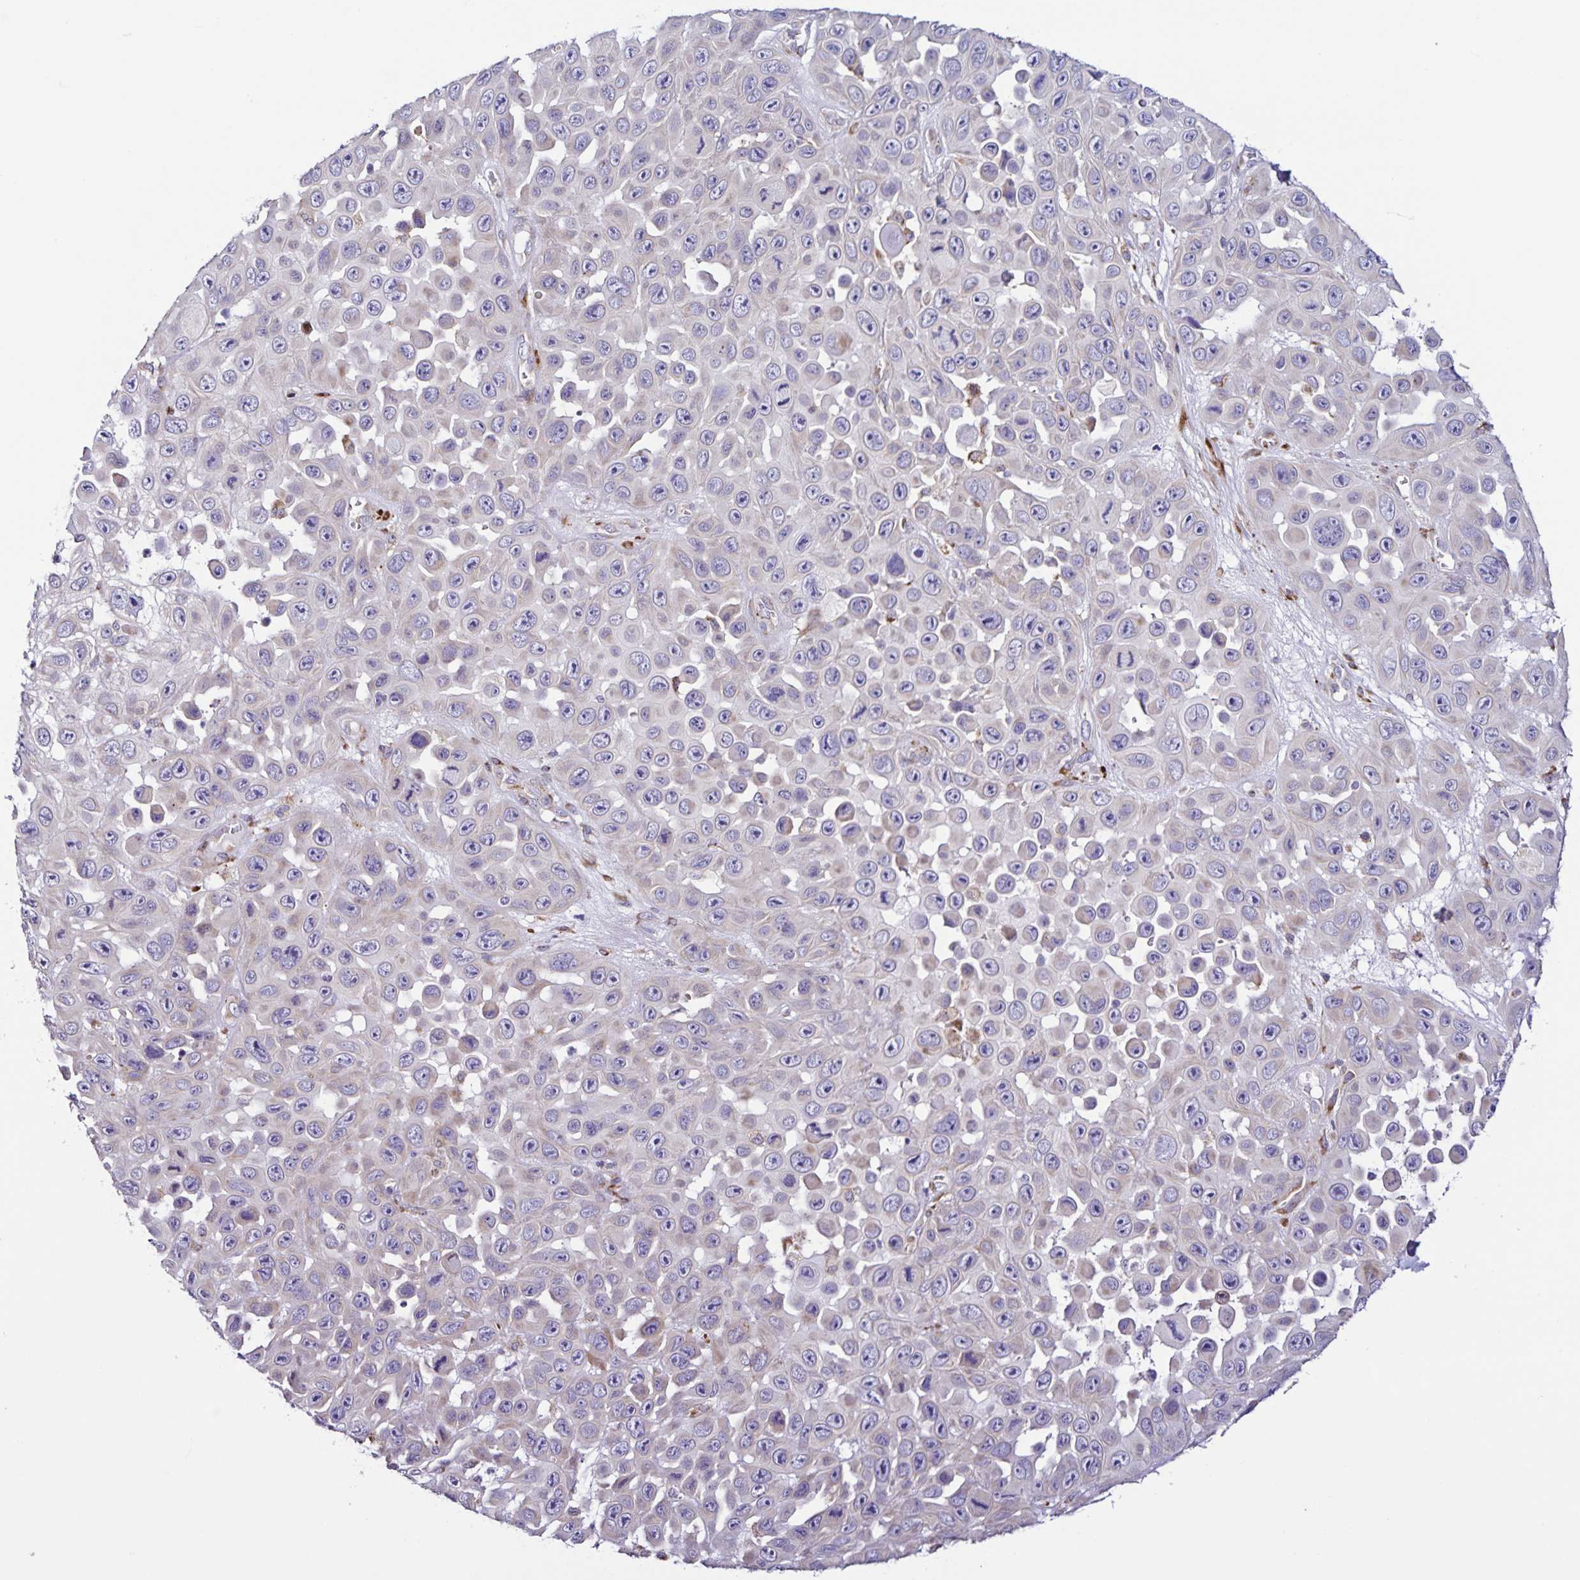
{"staining": {"intensity": "moderate", "quantity": "<25%", "location": "cytoplasmic/membranous"}, "tissue": "skin cancer", "cell_type": "Tumor cells", "image_type": "cancer", "snomed": [{"axis": "morphology", "description": "Squamous cell carcinoma, NOS"}, {"axis": "topography", "description": "Skin"}], "caption": "Squamous cell carcinoma (skin) stained with DAB (3,3'-diaminobenzidine) IHC shows low levels of moderate cytoplasmic/membranous staining in approximately <25% of tumor cells.", "gene": "OSBPL5", "patient": {"sex": "male", "age": 81}}